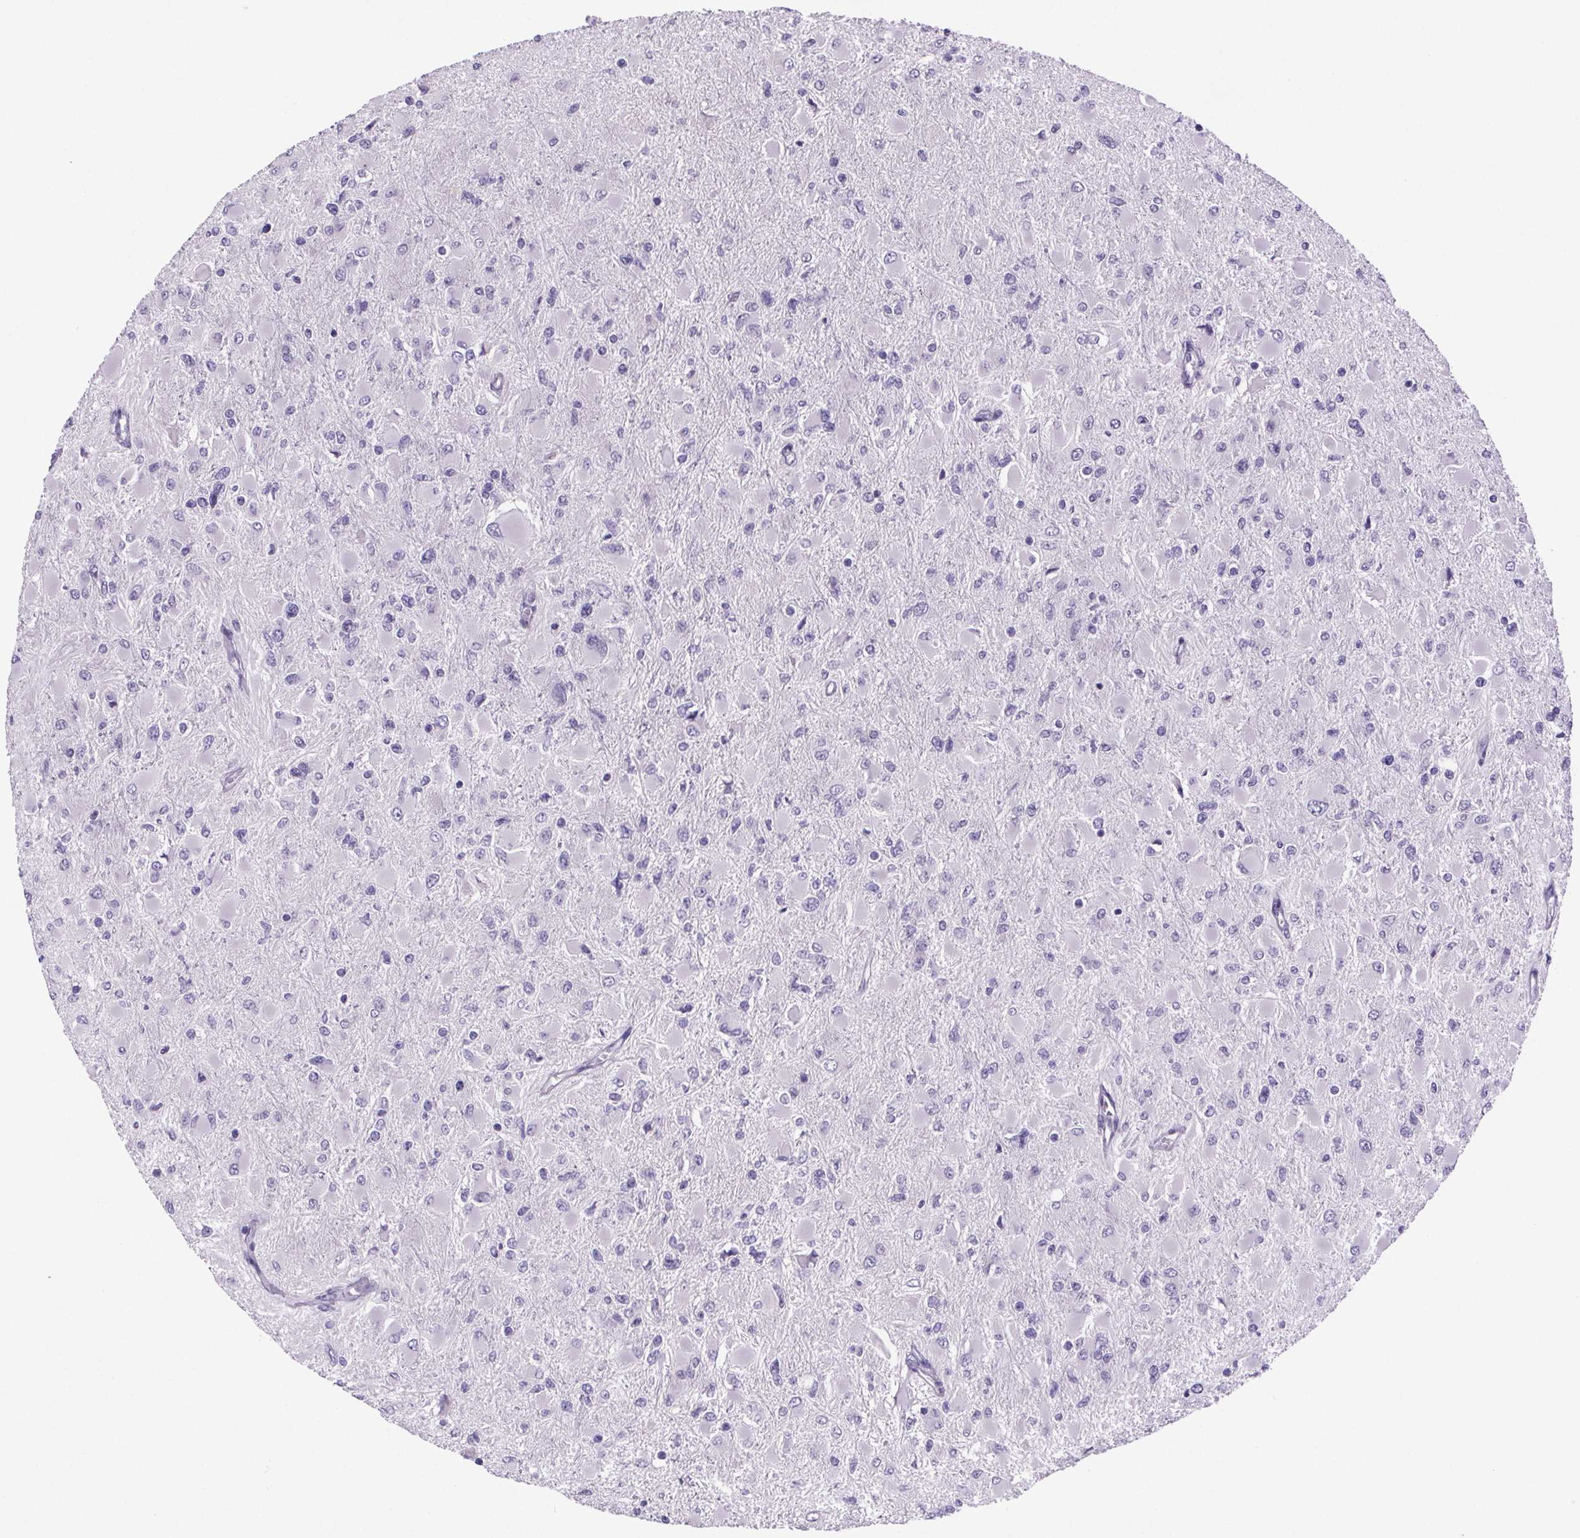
{"staining": {"intensity": "negative", "quantity": "none", "location": "none"}, "tissue": "glioma", "cell_type": "Tumor cells", "image_type": "cancer", "snomed": [{"axis": "morphology", "description": "Glioma, malignant, High grade"}, {"axis": "topography", "description": "Cerebral cortex"}], "caption": "Malignant glioma (high-grade) was stained to show a protein in brown. There is no significant positivity in tumor cells.", "gene": "CUBN", "patient": {"sex": "female", "age": 36}}